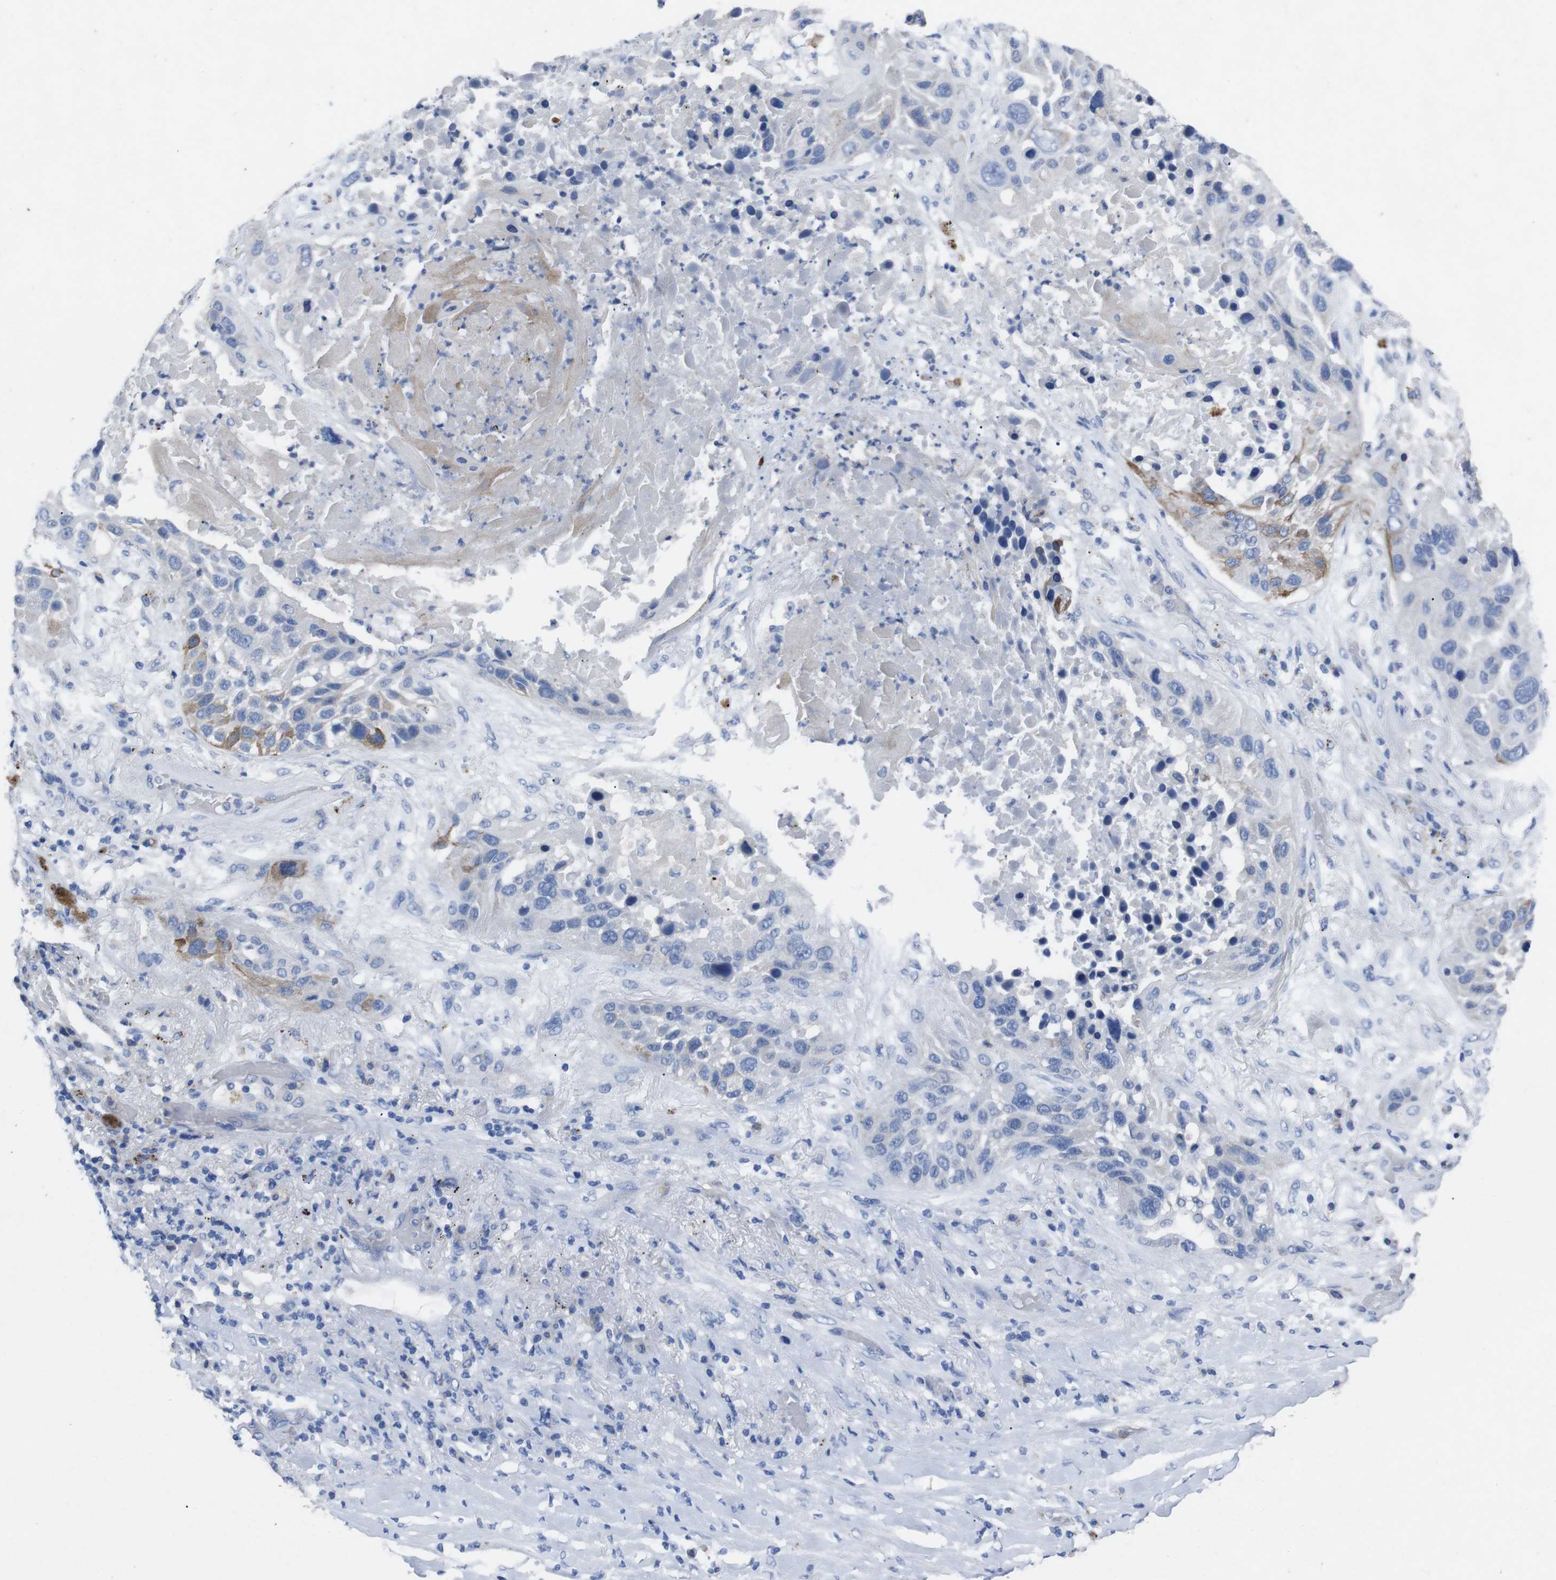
{"staining": {"intensity": "moderate", "quantity": "<25%", "location": "cytoplasmic/membranous"}, "tissue": "lung cancer", "cell_type": "Tumor cells", "image_type": "cancer", "snomed": [{"axis": "morphology", "description": "Squamous cell carcinoma, NOS"}, {"axis": "topography", "description": "Lung"}], "caption": "The micrograph shows a brown stain indicating the presence of a protein in the cytoplasmic/membranous of tumor cells in lung cancer. Immunohistochemistry stains the protein in brown and the nuclei are stained blue.", "gene": "GJB2", "patient": {"sex": "male", "age": 57}}